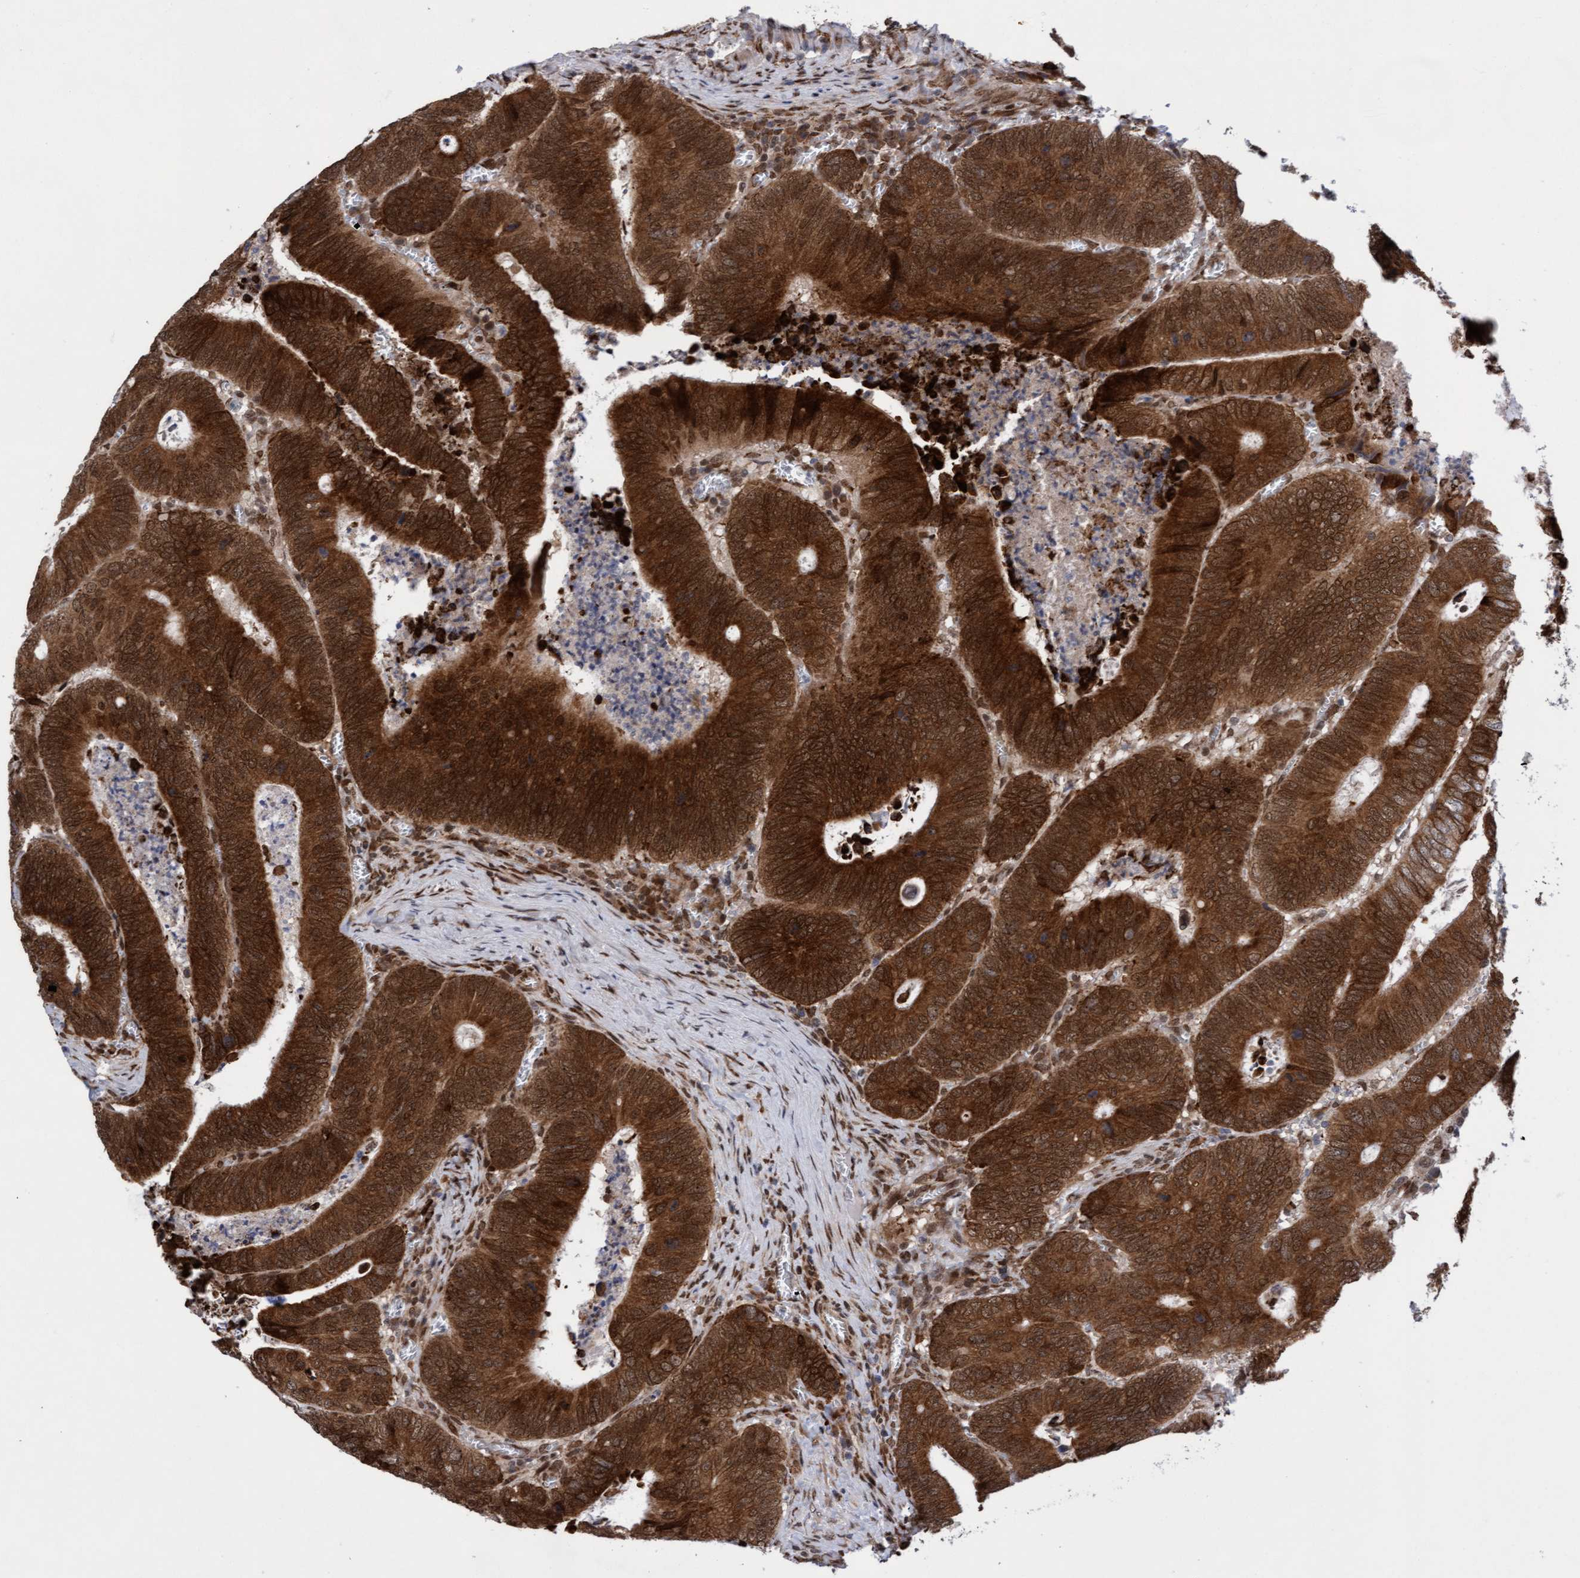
{"staining": {"intensity": "strong", "quantity": ">75%", "location": "cytoplasmic/membranous,nuclear"}, "tissue": "colorectal cancer", "cell_type": "Tumor cells", "image_type": "cancer", "snomed": [{"axis": "morphology", "description": "Inflammation, NOS"}, {"axis": "morphology", "description": "Adenocarcinoma, NOS"}, {"axis": "topography", "description": "Colon"}], "caption": "Immunohistochemistry of colorectal cancer (adenocarcinoma) shows high levels of strong cytoplasmic/membranous and nuclear expression in approximately >75% of tumor cells.", "gene": "TANC2", "patient": {"sex": "male", "age": 72}}